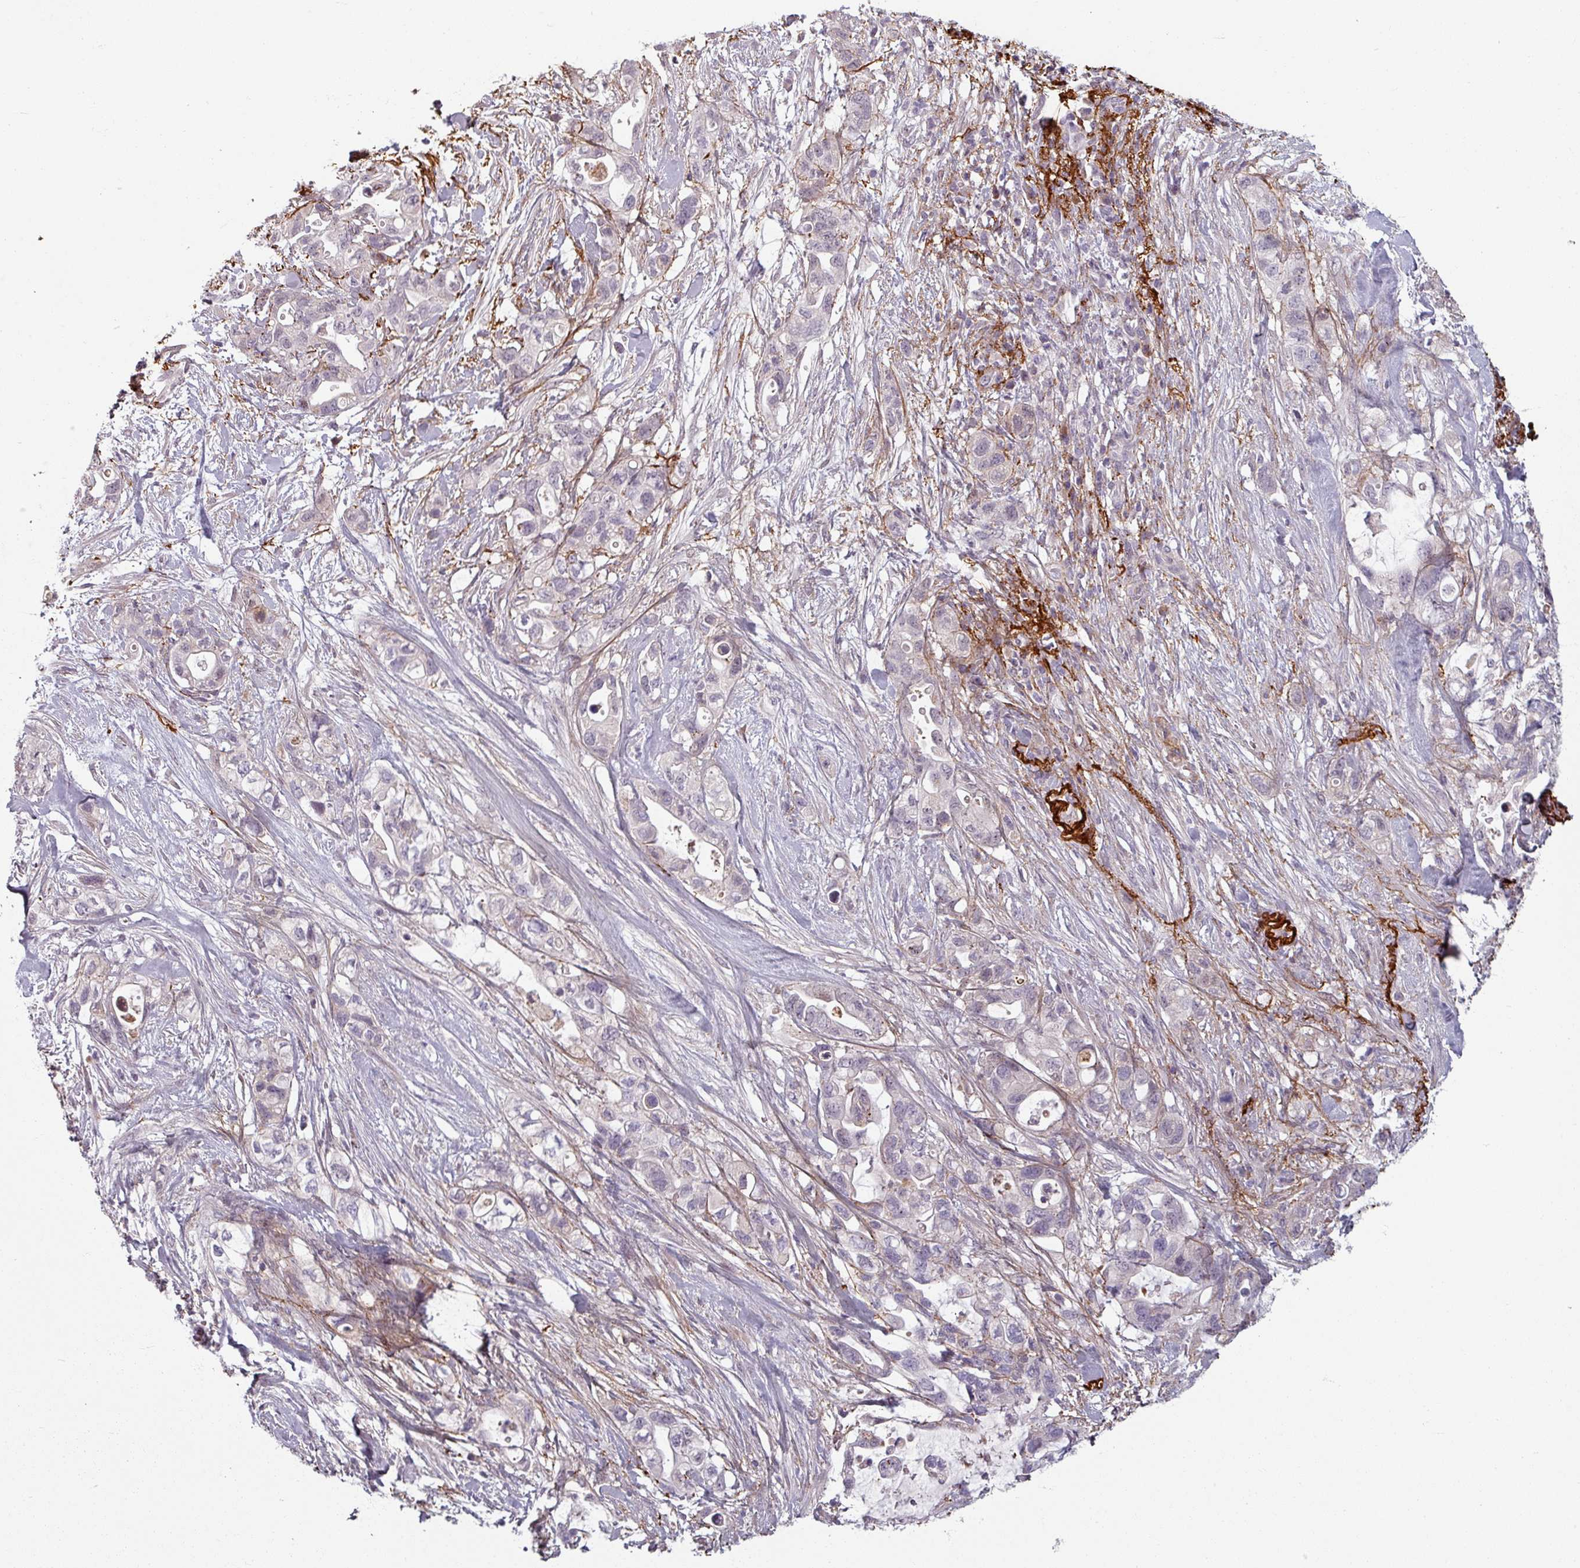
{"staining": {"intensity": "negative", "quantity": "none", "location": "none"}, "tissue": "pancreatic cancer", "cell_type": "Tumor cells", "image_type": "cancer", "snomed": [{"axis": "morphology", "description": "Adenocarcinoma, NOS"}, {"axis": "topography", "description": "Pancreas"}], "caption": "Pancreatic cancer stained for a protein using IHC exhibits no staining tumor cells.", "gene": "CYB5RL", "patient": {"sex": "female", "age": 72}}